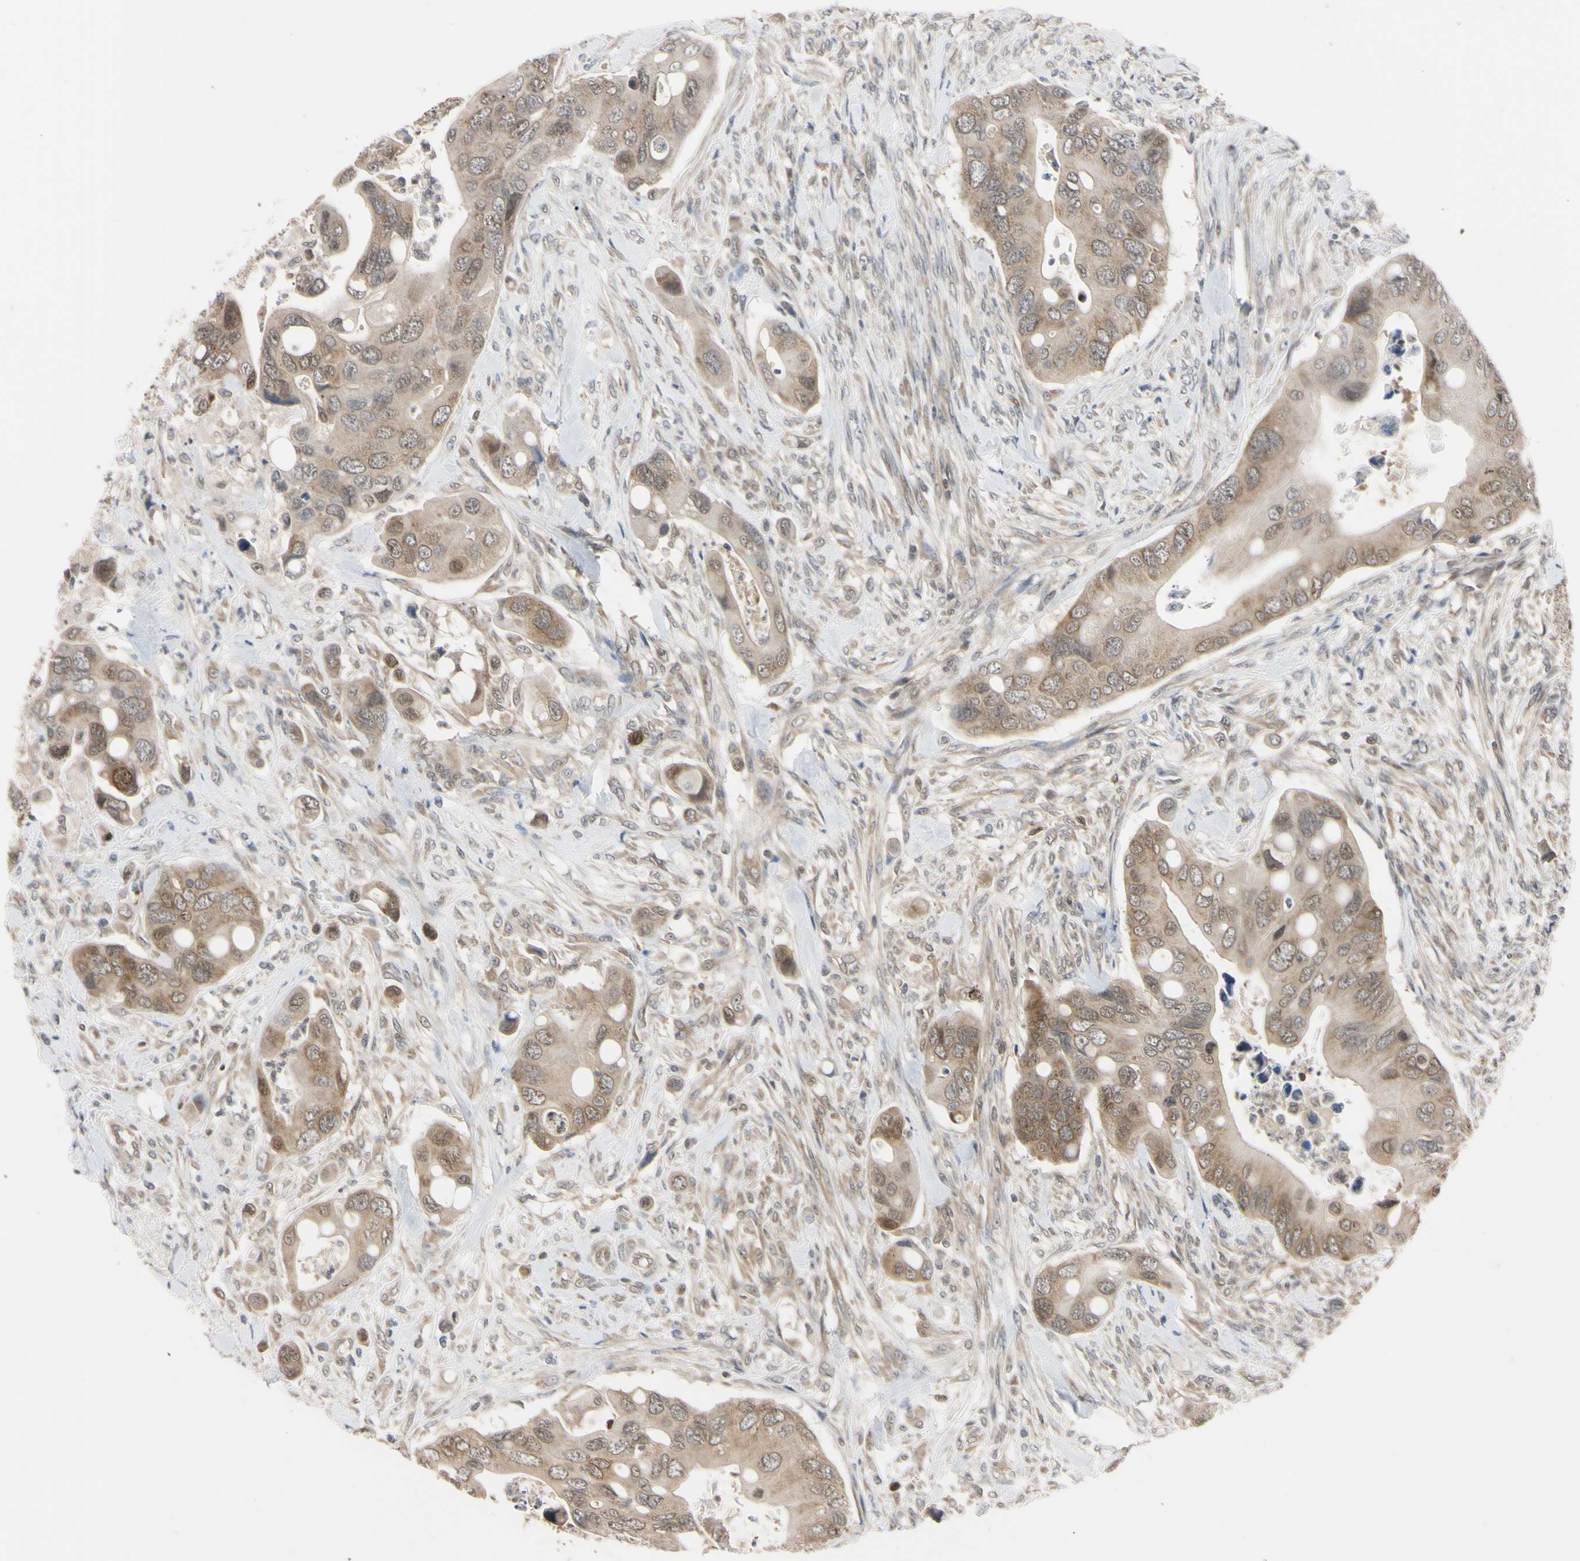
{"staining": {"intensity": "weak", "quantity": ">75%", "location": "cytoplasmic/membranous,nuclear"}, "tissue": "colorectal cancer", "cell_type": "Tumor cells", "image_type": "cancer", "snomed": [{"axis": "morphology", "description": "Adenocarcinoma, NOS"}, {"axis": "topography", "description": "Rectum"}], "caption": "A photomicrograph of human colorectal cancer (adenocarcinoma) stained for a protein displays weak cytoplasmic/membranous and nuclear brown staining in tumor cells.", "gene": "UBE2I", "patient": {"sex": "female", "age": 57}}